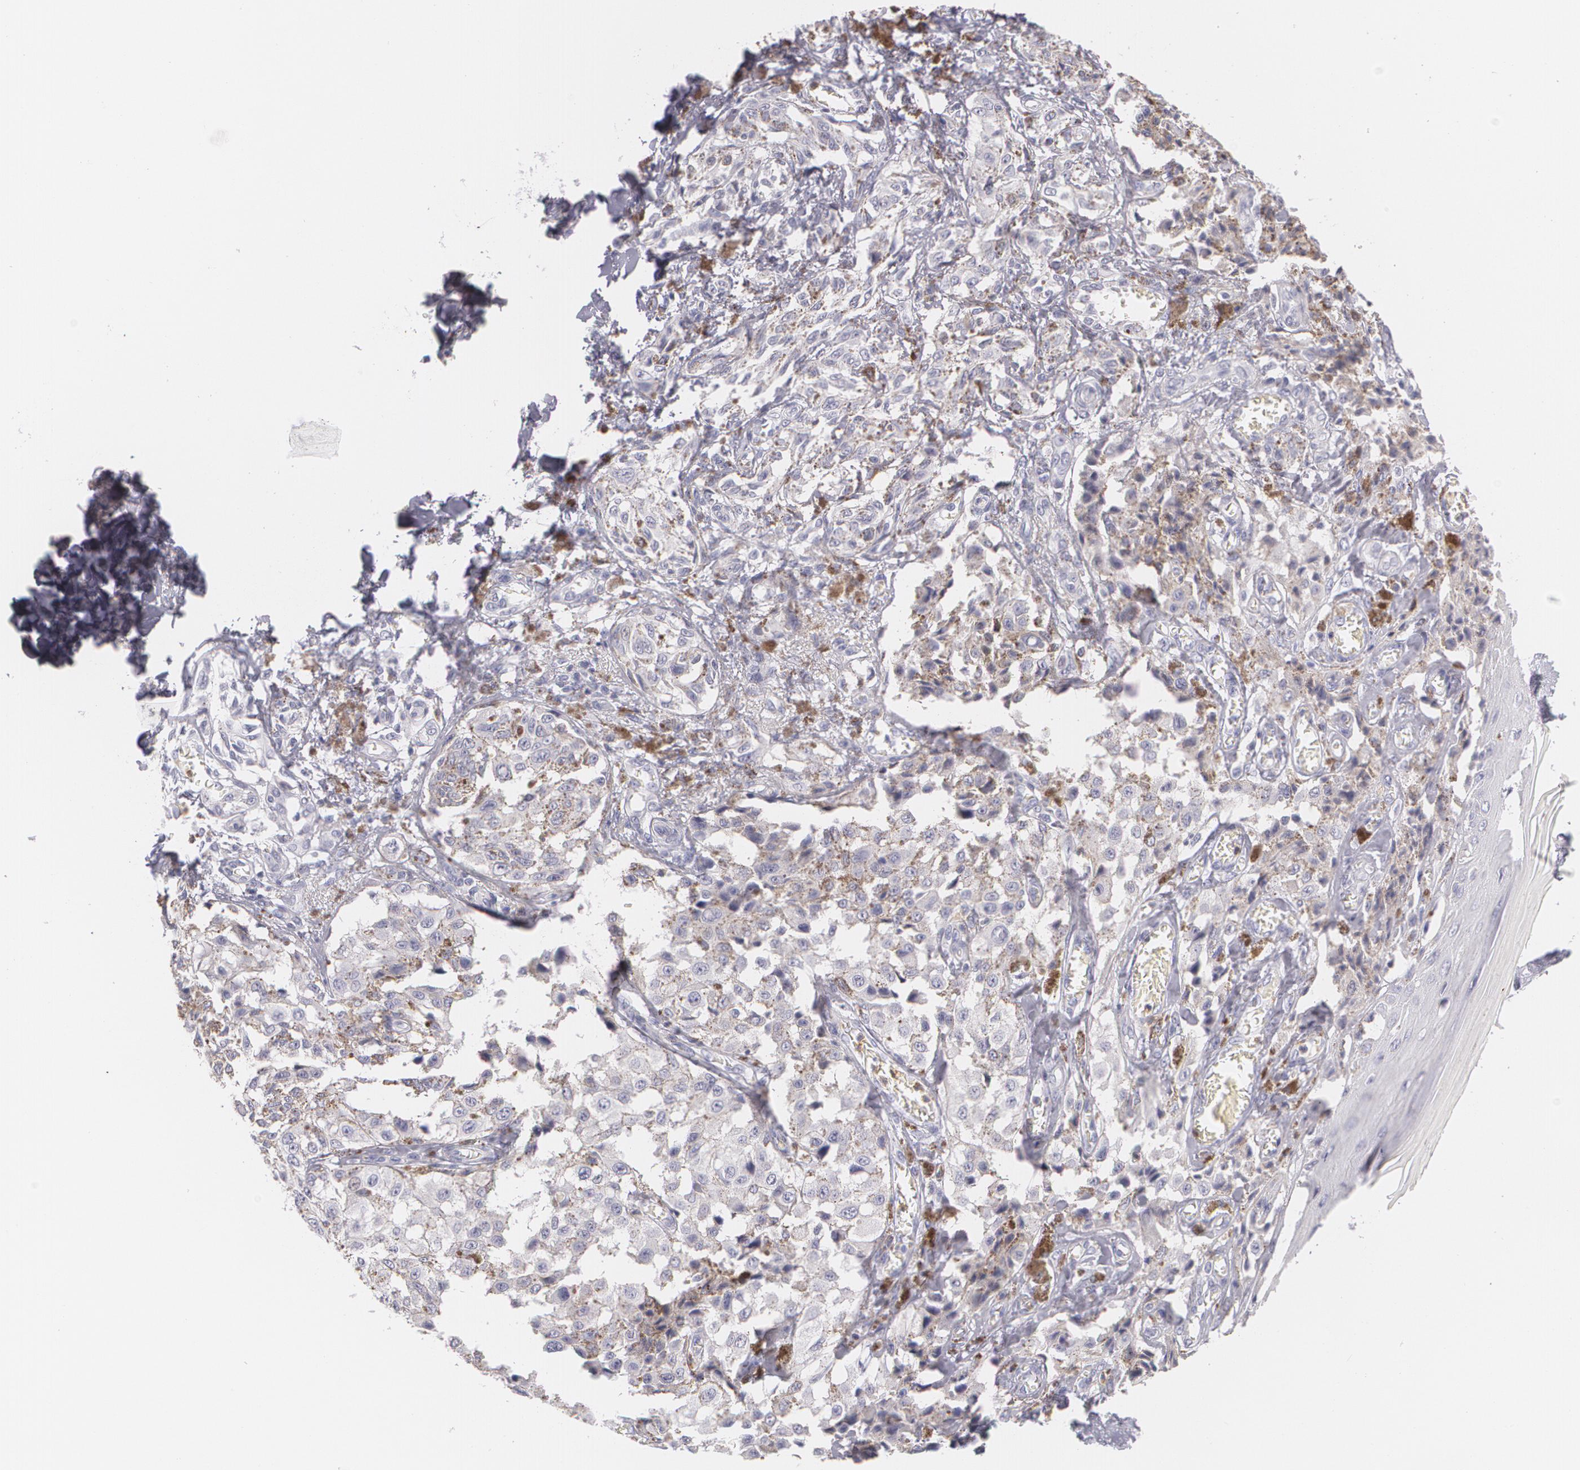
{"staining": {"intensity": "negative", "quantity": "none", "location": "none"}, "tissue": "melanoma", "cell_type": "Tumor cells", "image_type": "cancer", "snomed": [{"axis": "morphology", "description": "Malignant melanoma, NOS"}, {"axis": "topography", "description": "Skin"}], "caption": "Melanoma stained for a protein using immunohistochemistry displays no positivity tumor cells.", "gene": "FAM181A", "patient": {"sex": "female", "age": 82}}